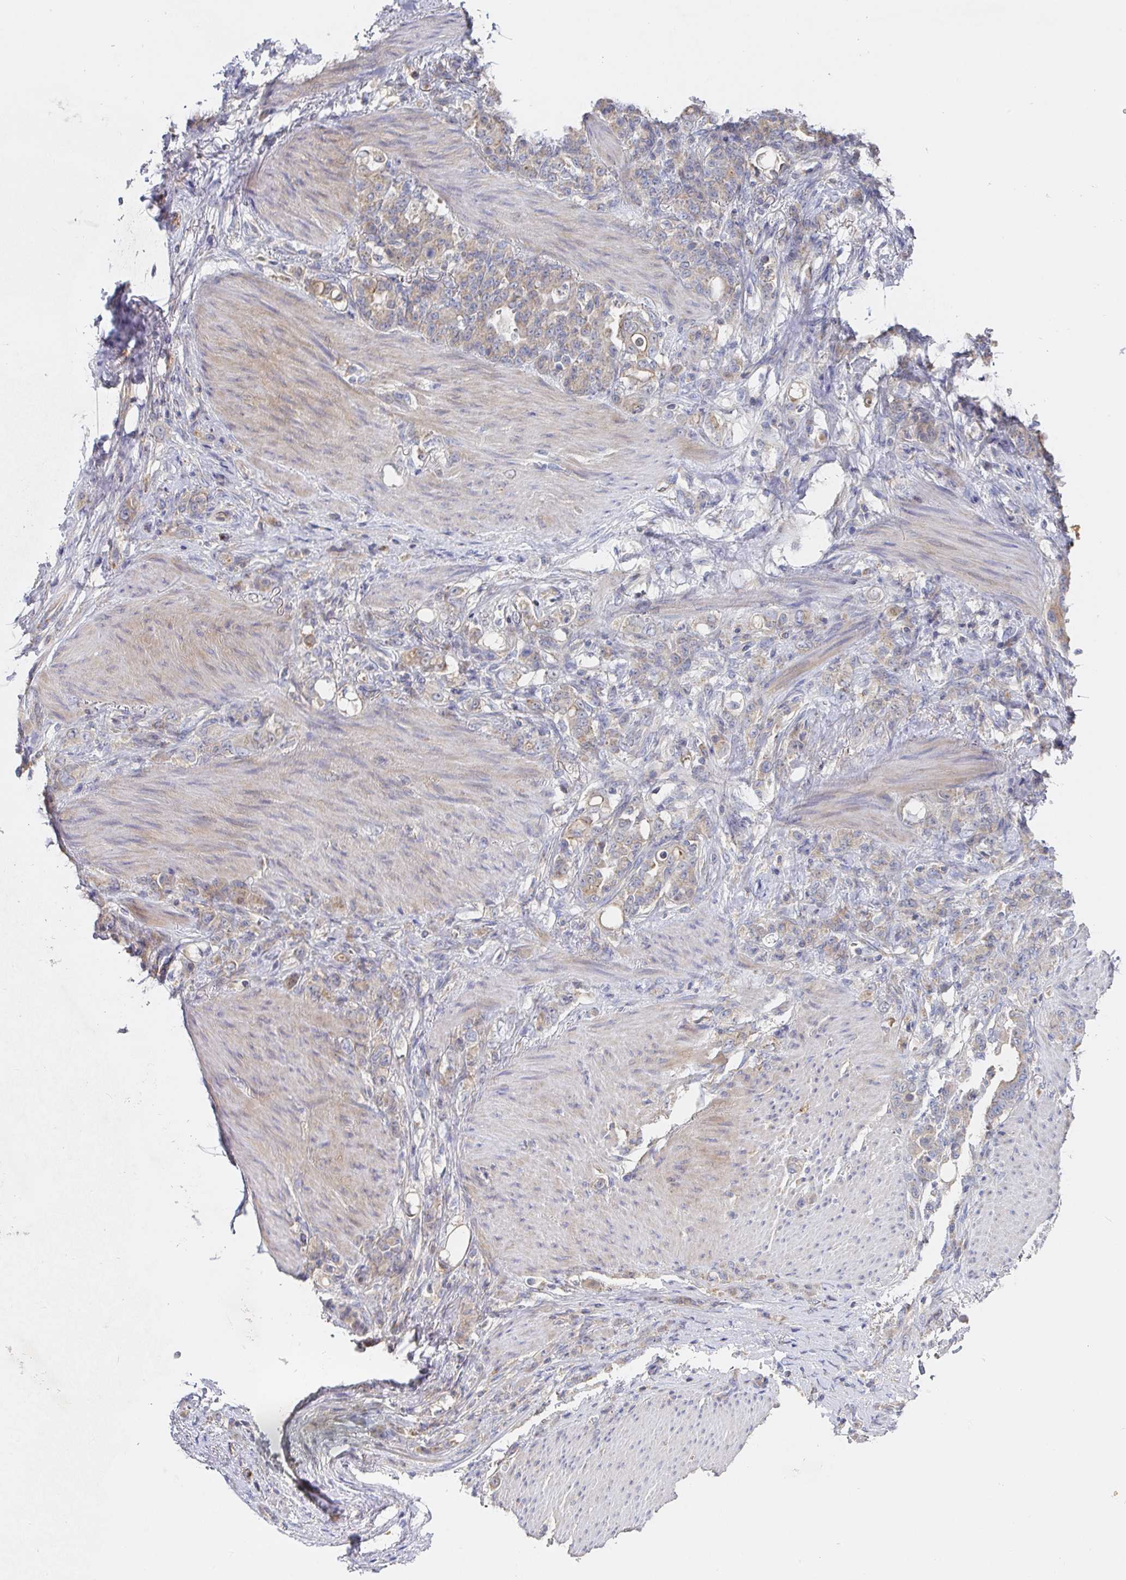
{"staining": {"intensity": "weak", "quantity": ">75%", "location": "cytoplasmic/membranous"}, "tissue": "stomach cancer", "cell_type": "Tumor cells", "image_type": "cancer", "snomed": [{"axis": "morphology", "description": "Normal tissue, NOS"}, {"axis": "morphology", "description": "Adenocarcinoma, NOS"}, {"axis": "topography", "description": "Stomach"}], "caption": "Protein analysis of stomach adenocarcinoma tissue demonstrates weak cytoplasmic/membranous staining in about >75% of tumor cells.", "gene": "IRAK2", "patient": {"sex": "female", "age": 79}}